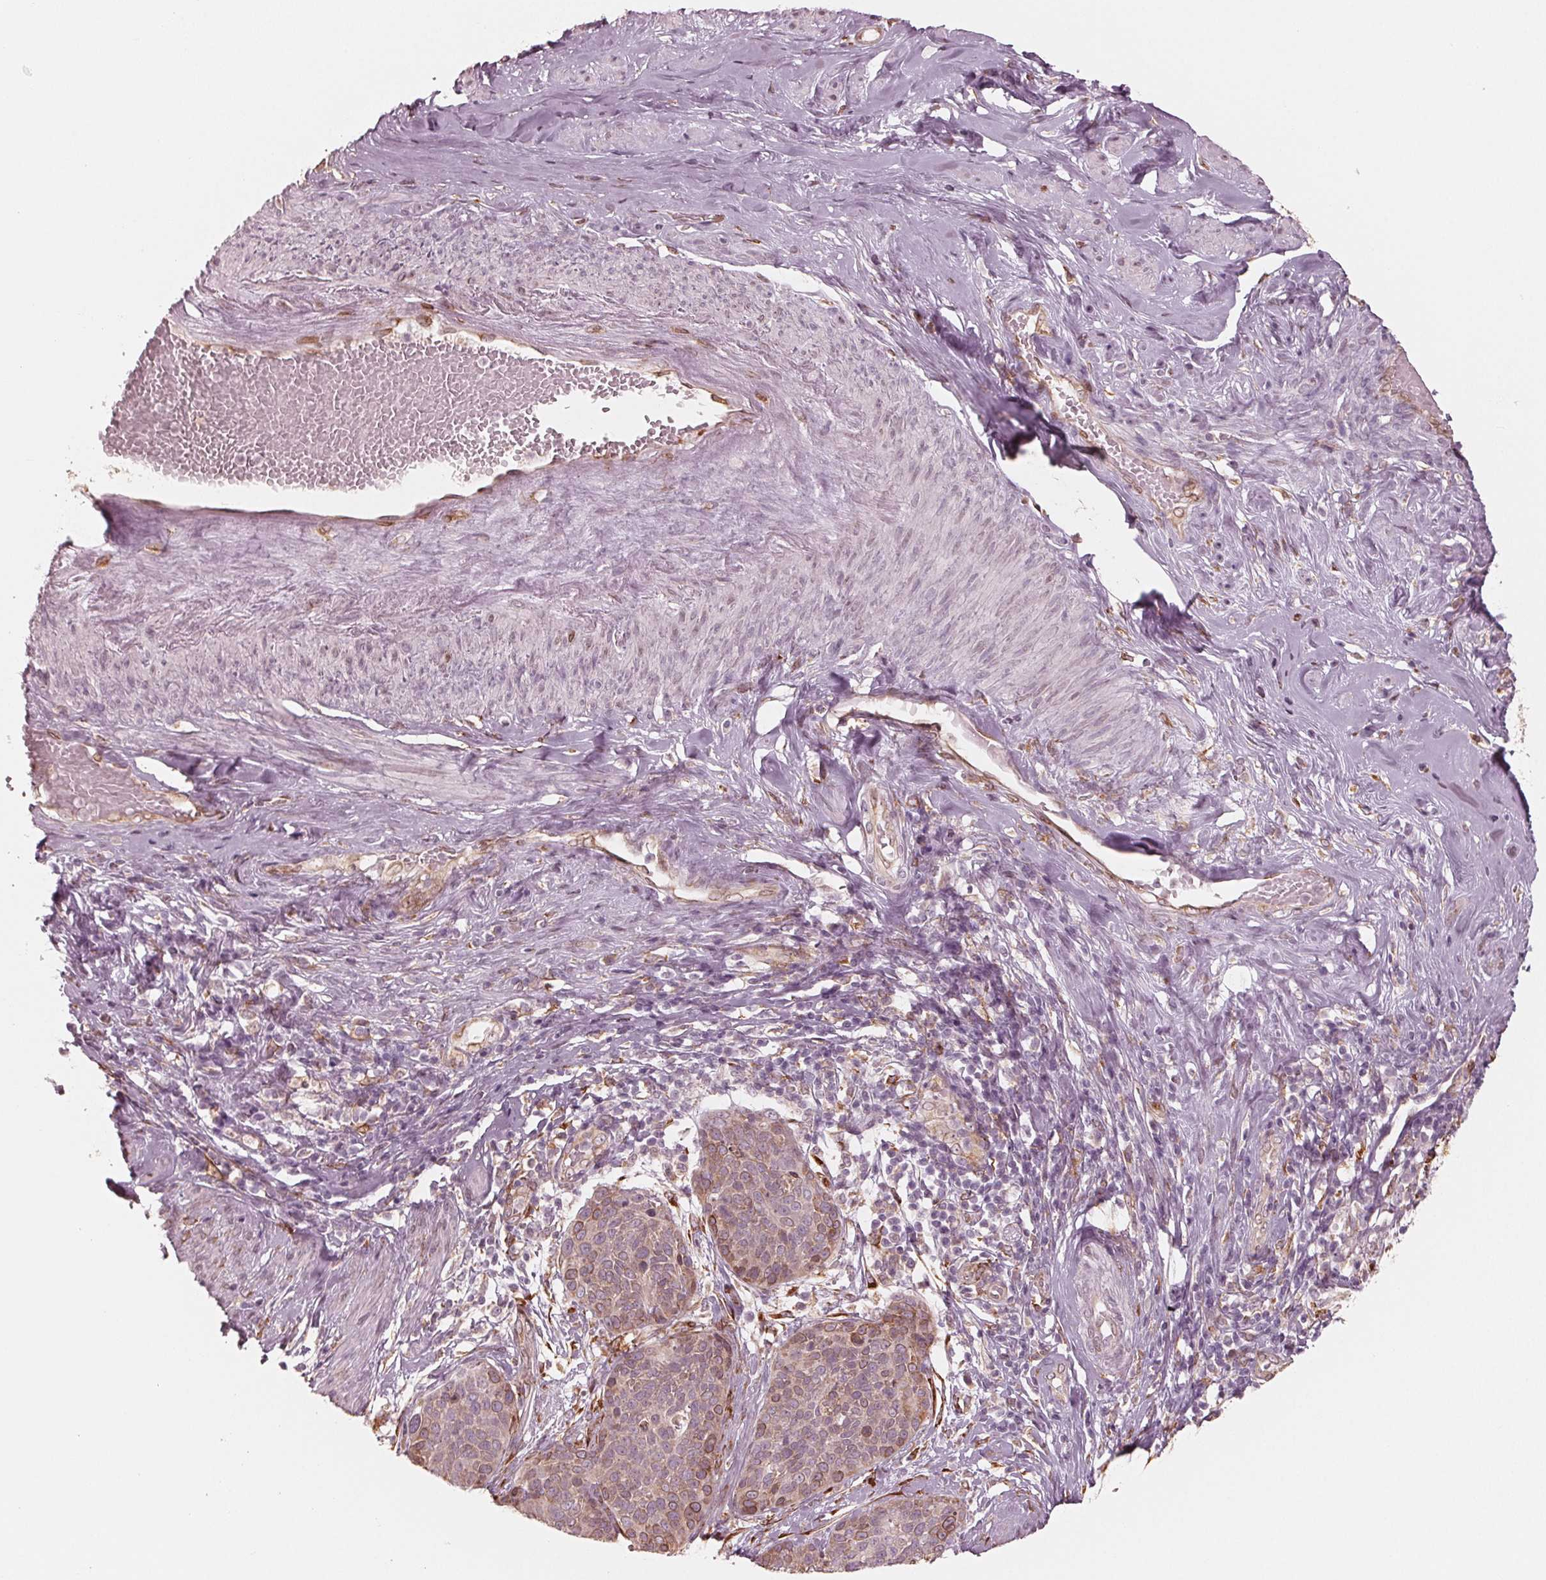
{"staining": {"intensity": "moderate", "quantity": ">75%", "location": "cytoplasmic/membranous"}, "tissue": "cervical cancer", "cell_type": "Tumor cells", "image_type": "cancer", "snomed": [{"axis": "morphology", "description": "Squamous cell carcinoma, NOS"}, {"axis": "topography", "description": "Cervix"}], "caption": "Human cervical squamous cell carcinoma stained with a protein marker demonstrates moderate staining in tumor cells.", "gene": "IKBIP", "patient": {"sex": "female", "age": 69}}